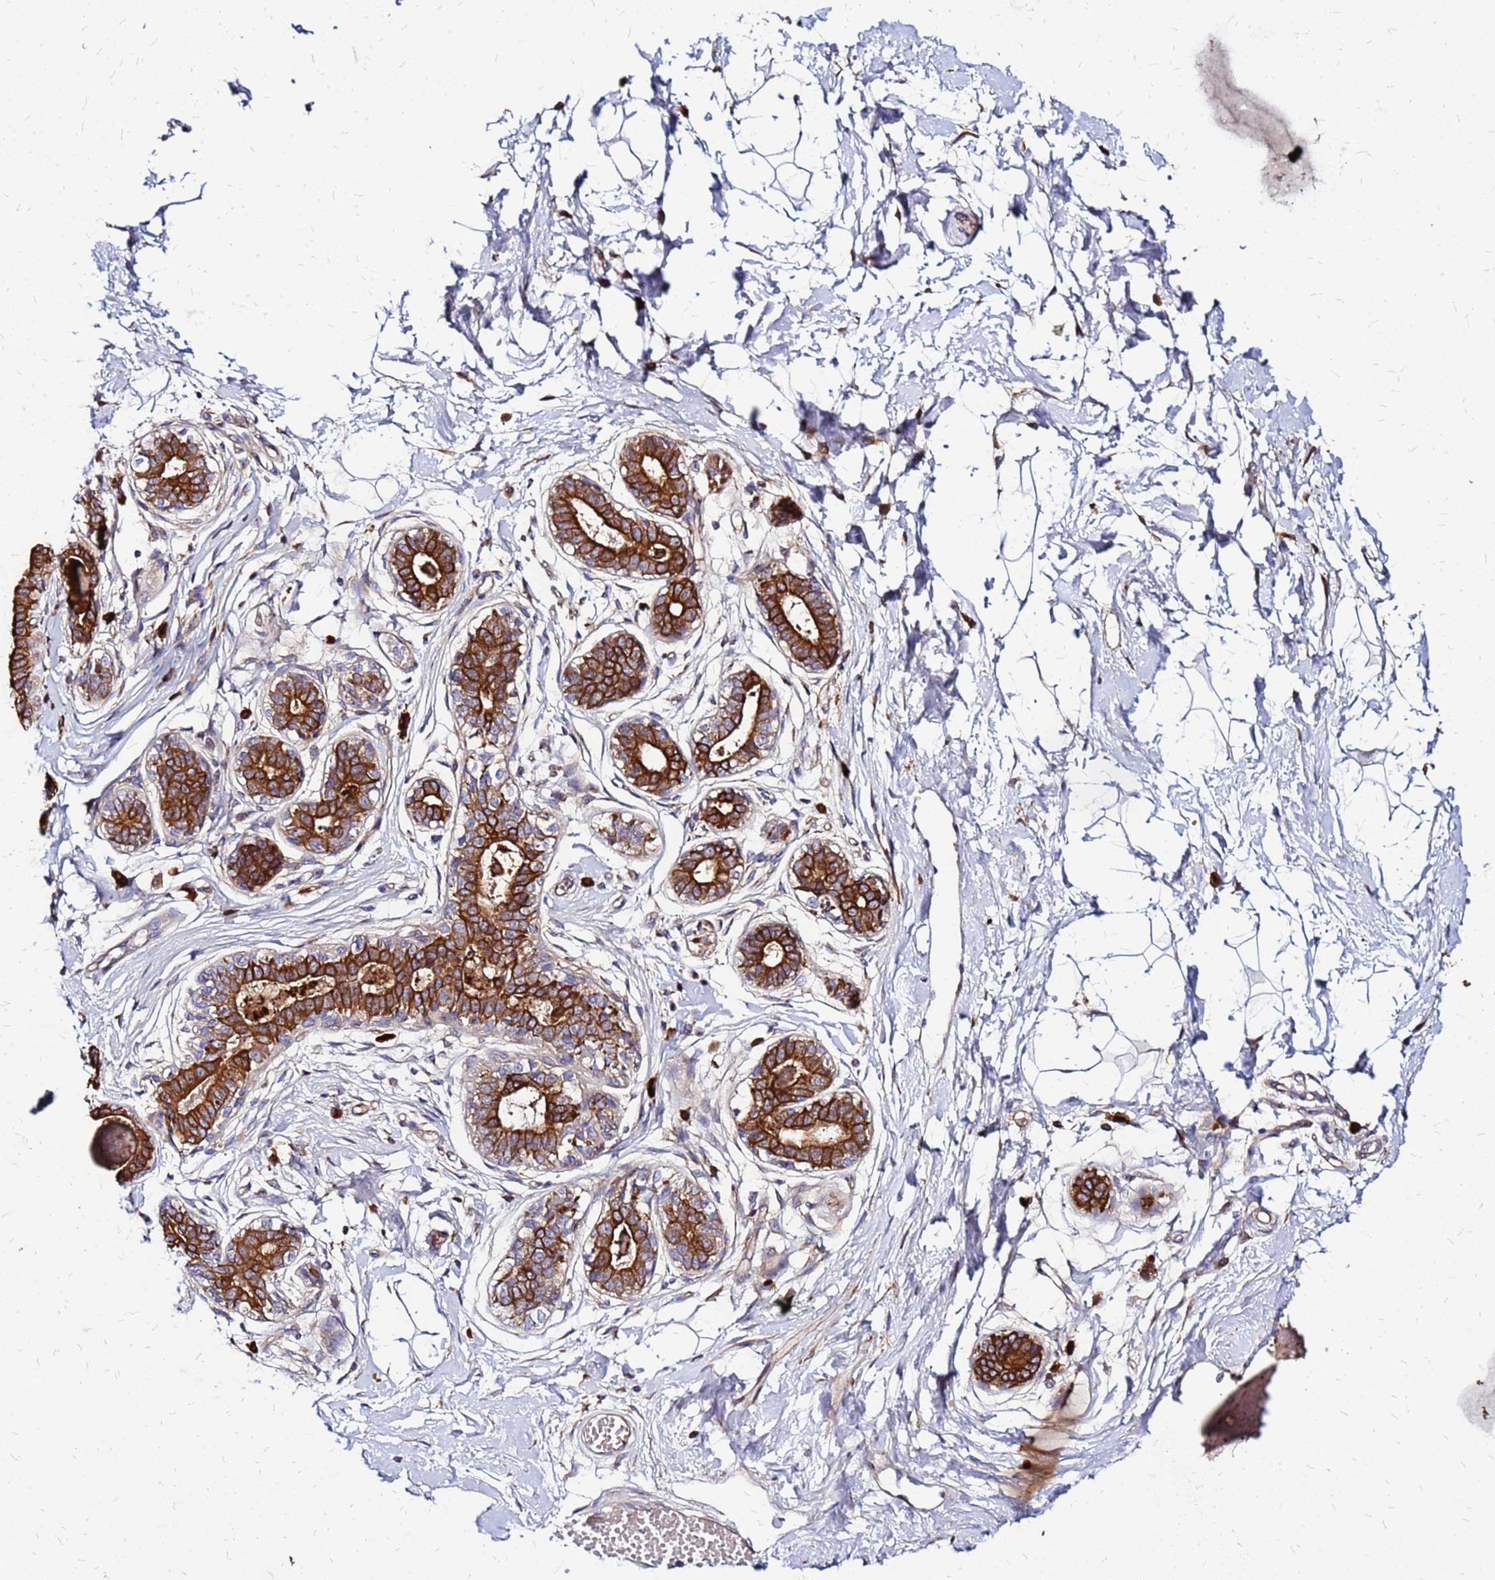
{"staining": {"intensity": "negative", "quantity": "none", "location": "none"}, "tissue": "breast", "cell_type": "Adipocytes", "image_type": "normal", "snomed": [{"axis": "morphology", "description": "Normal tissue, NOS"}, {"axis": "topography", "description": "Breast"}], "caption": "Adipocytes are negative for protein expression in normal human breast. (Immunohistochemistry (ihc), brightfield microscopy, high magnification).", "gene": "VMO1", "patient": {"sex": "female", "age": 45}}